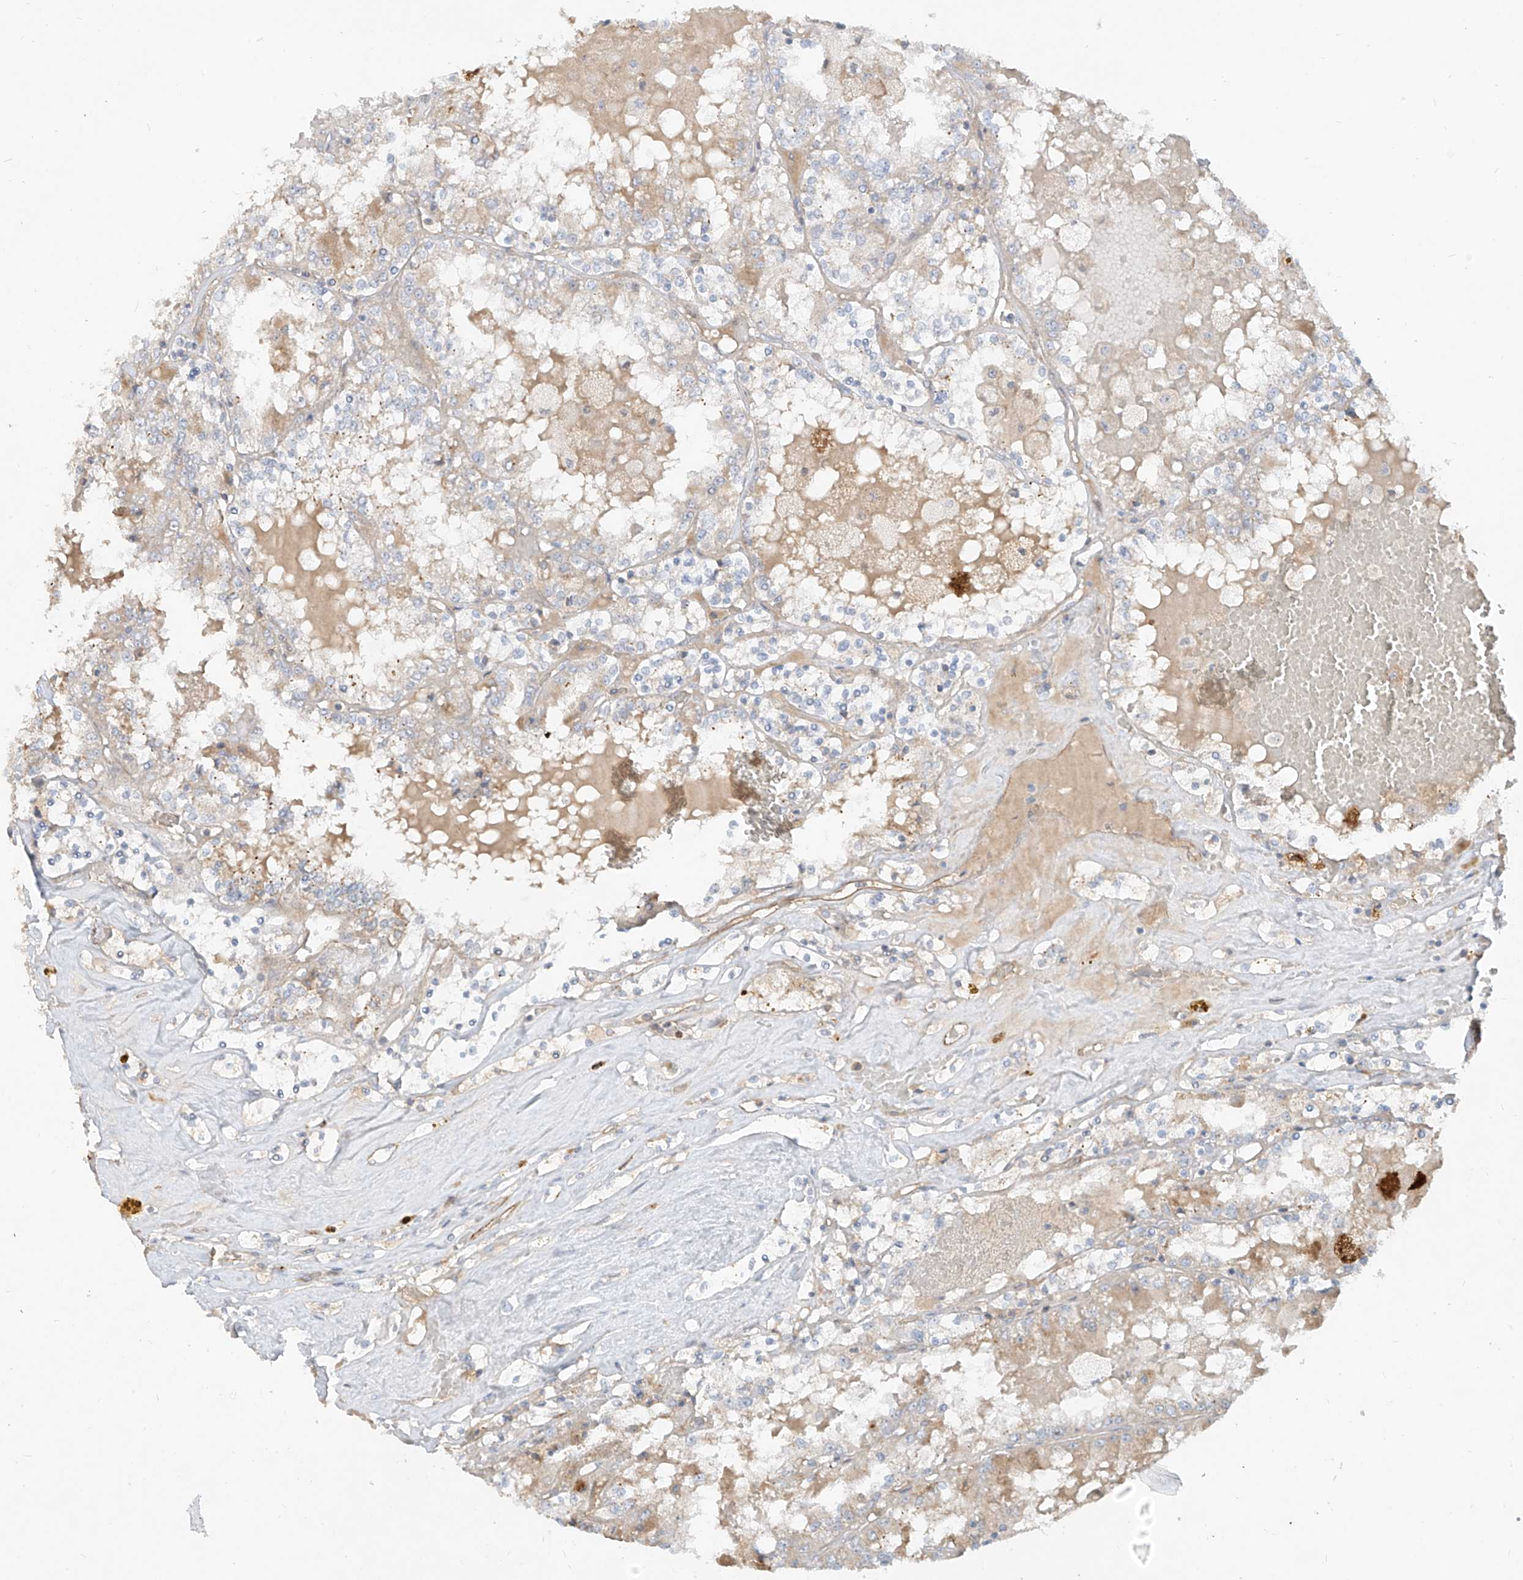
{"staining": {"intensity": "negative", "quantity": "none", "location": "none"}, "tissue": "renal cancer", "cell_type": "Tumor cells", "image_type": "cancer", "snomed": [{"axis": "morphology", "description": "Adenocarcinoma, NOS"}, {"axis": "topography", "description": "Kidney"}], "caption": "A micrograph of human renal cancer is negative for staining in tumor cells. The staining was performed using DAB (3,3'-diaminobenzidine) to visualize the protein expression in brown, while the nuclei were stained in blue with hematoxylin (Magnification: 20x).", "gene": "C2orf42", "patient": {"sex": "female", "age": 56}}